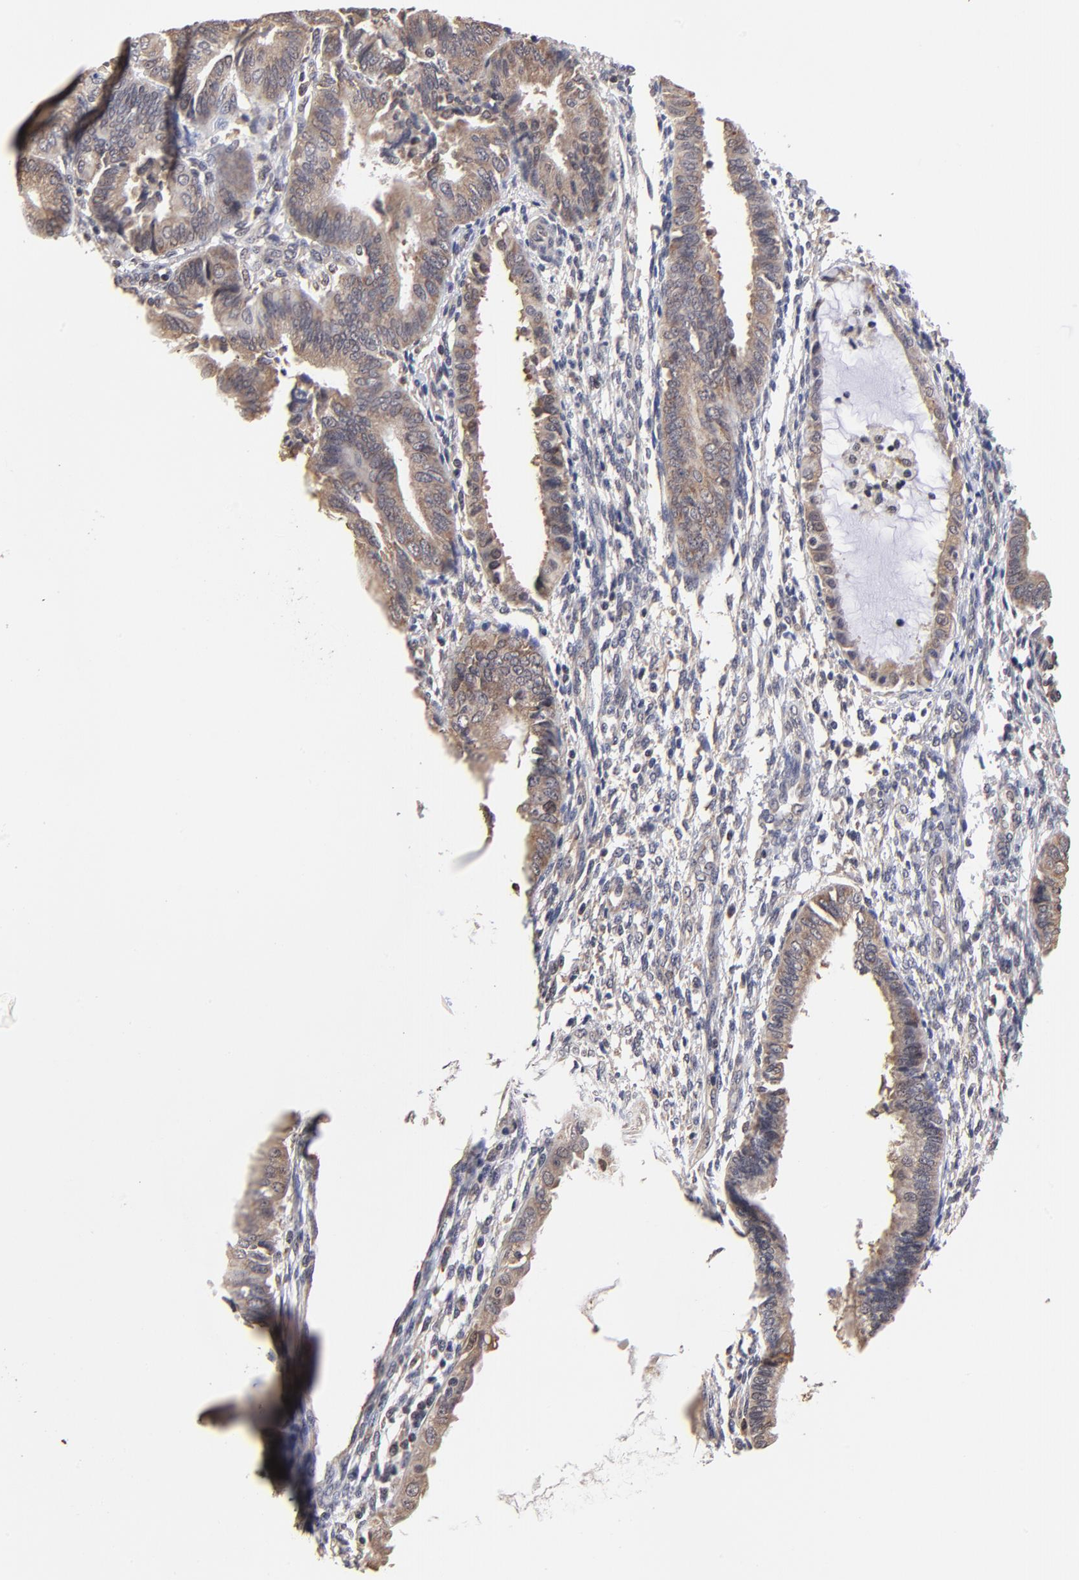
{"staining": {"intensity": "weak", "quantity": ">75%", "location": "cytoplasmic/membranous"}, "tissue": "endometrial cancer", "cell_type": "Tumor cells", "image_type": "cancer", "snomed": [{"axis": "morphology", "description": "Adenocarcinoma, NOS"}, {"axis": "topography", "description": "Endometrium"}], "caption": "Endometrial adenocarcinoma stained with a brown dye exhibits weak cytoplasmic/membranous positive expression in about >75% of tumor cells.", "gene": "BRPF1", "patient": {"sex": "female", "age": 63}}